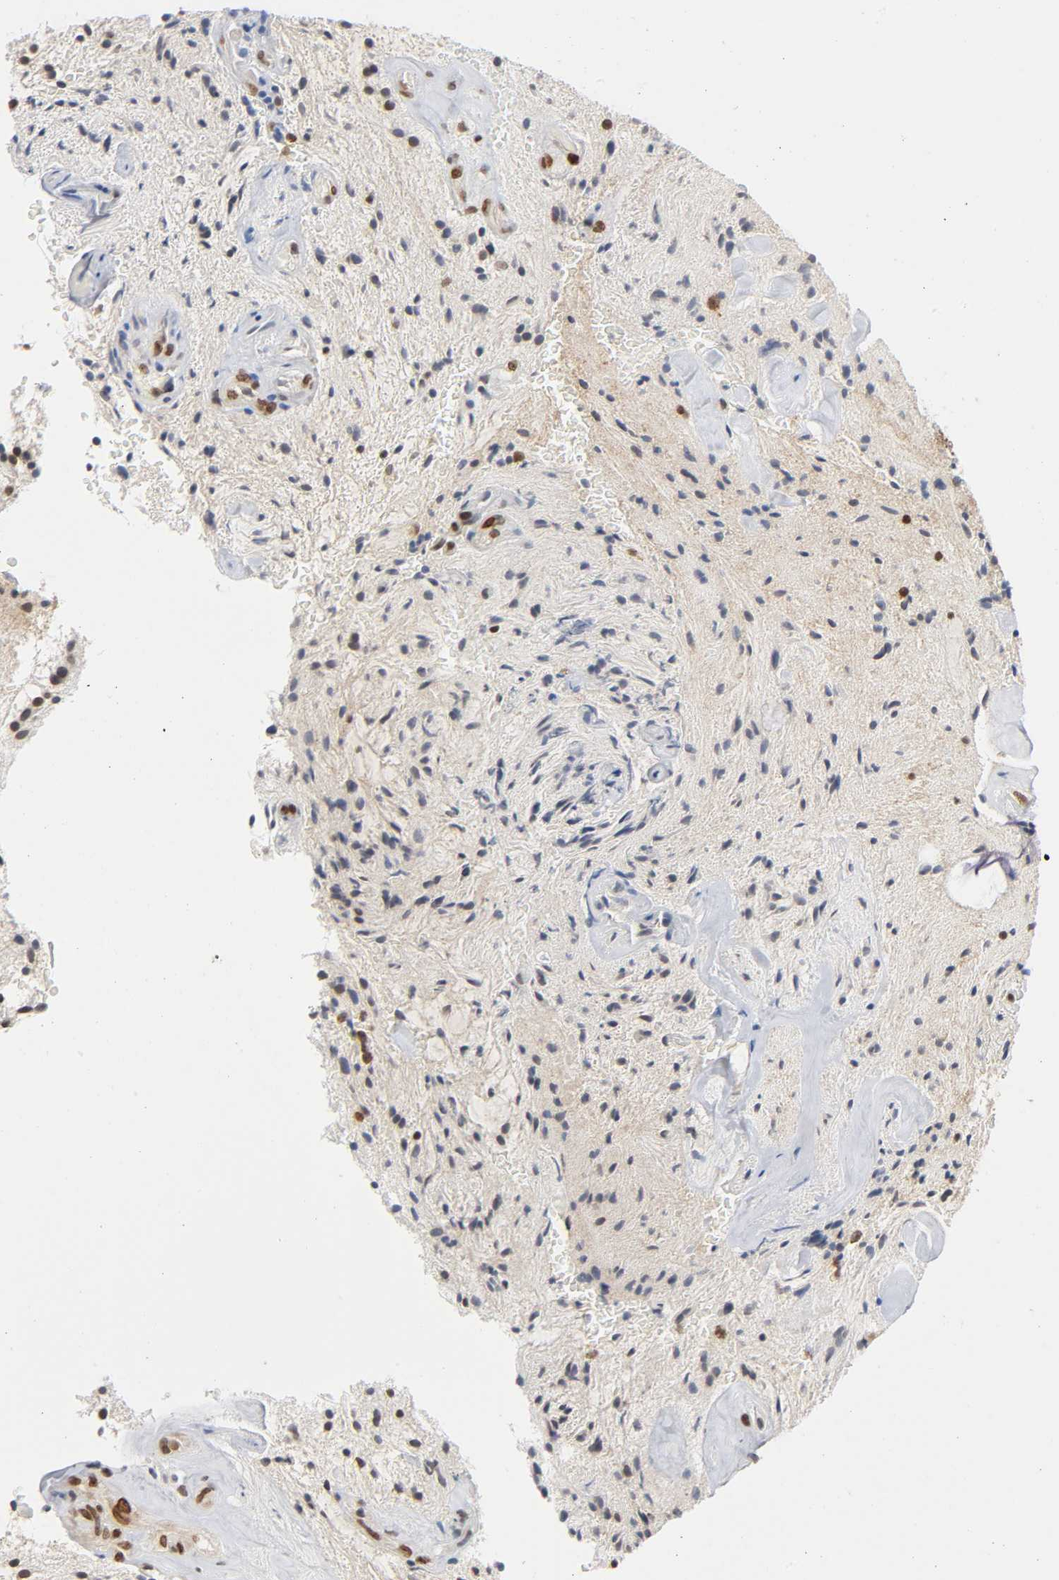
{"staining": {"intensity": "strong", "quantity": ">75%", "location": "nuclear"}, "tissue": "glioma", "cell_type": "Tumor cells", "image_type": "cancer", "snomed": [{"axis": "morphology", "description": "Glioma, malignant, NOS"}, {"axis": "topography", "description": "Cerebellum"}], "caption": "Malignant glioma tissue reveals strong nuclear expression in about >75% of tumor cells (DAB (3,3'-diaminobenzidine) IHC, brown staining for protein, blue staining for nuclei).", "gene": "SUMO1", "patient": {"sex": "female", "age": 10}}